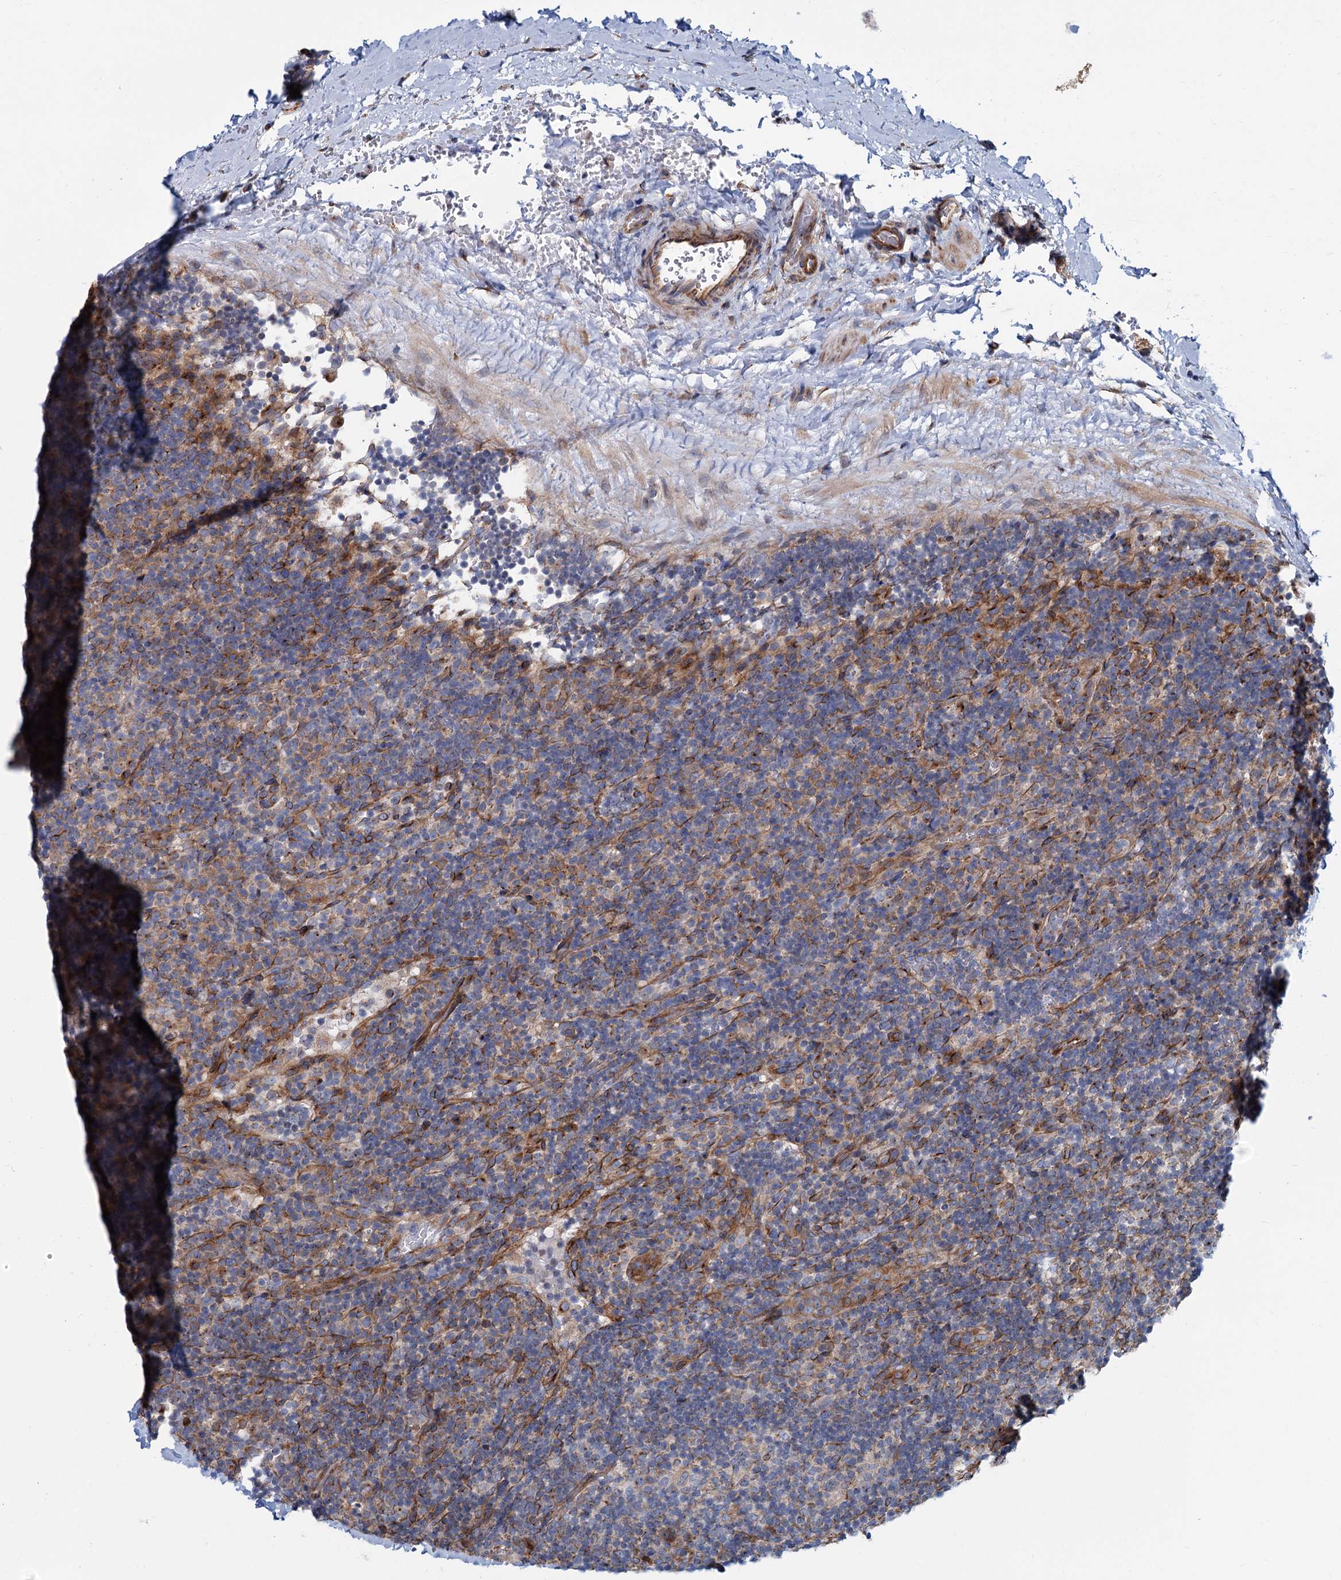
{"staining": {"intensity": "negative", "quantity": "none", "location": "none"}, "tissue": "lymphoma", "cell_type": "Tumor cells", "image_type": "cancer", "snomed": [{"axis": "morphology", "description": "Hodgkin's disease, NOS"}, {"axis": "topography", "description": "Lymph node"}], "caption": "High magnification brightfield microscopy of Hodgkin's disease stained with DAB (3,3'-diaminobenzidine) (brown) and counterstained with hematoxylin (blue): tumor cells show no significant expression.", "gene": "PSEN1", "patient": {"sex": "female", "age": 57}}